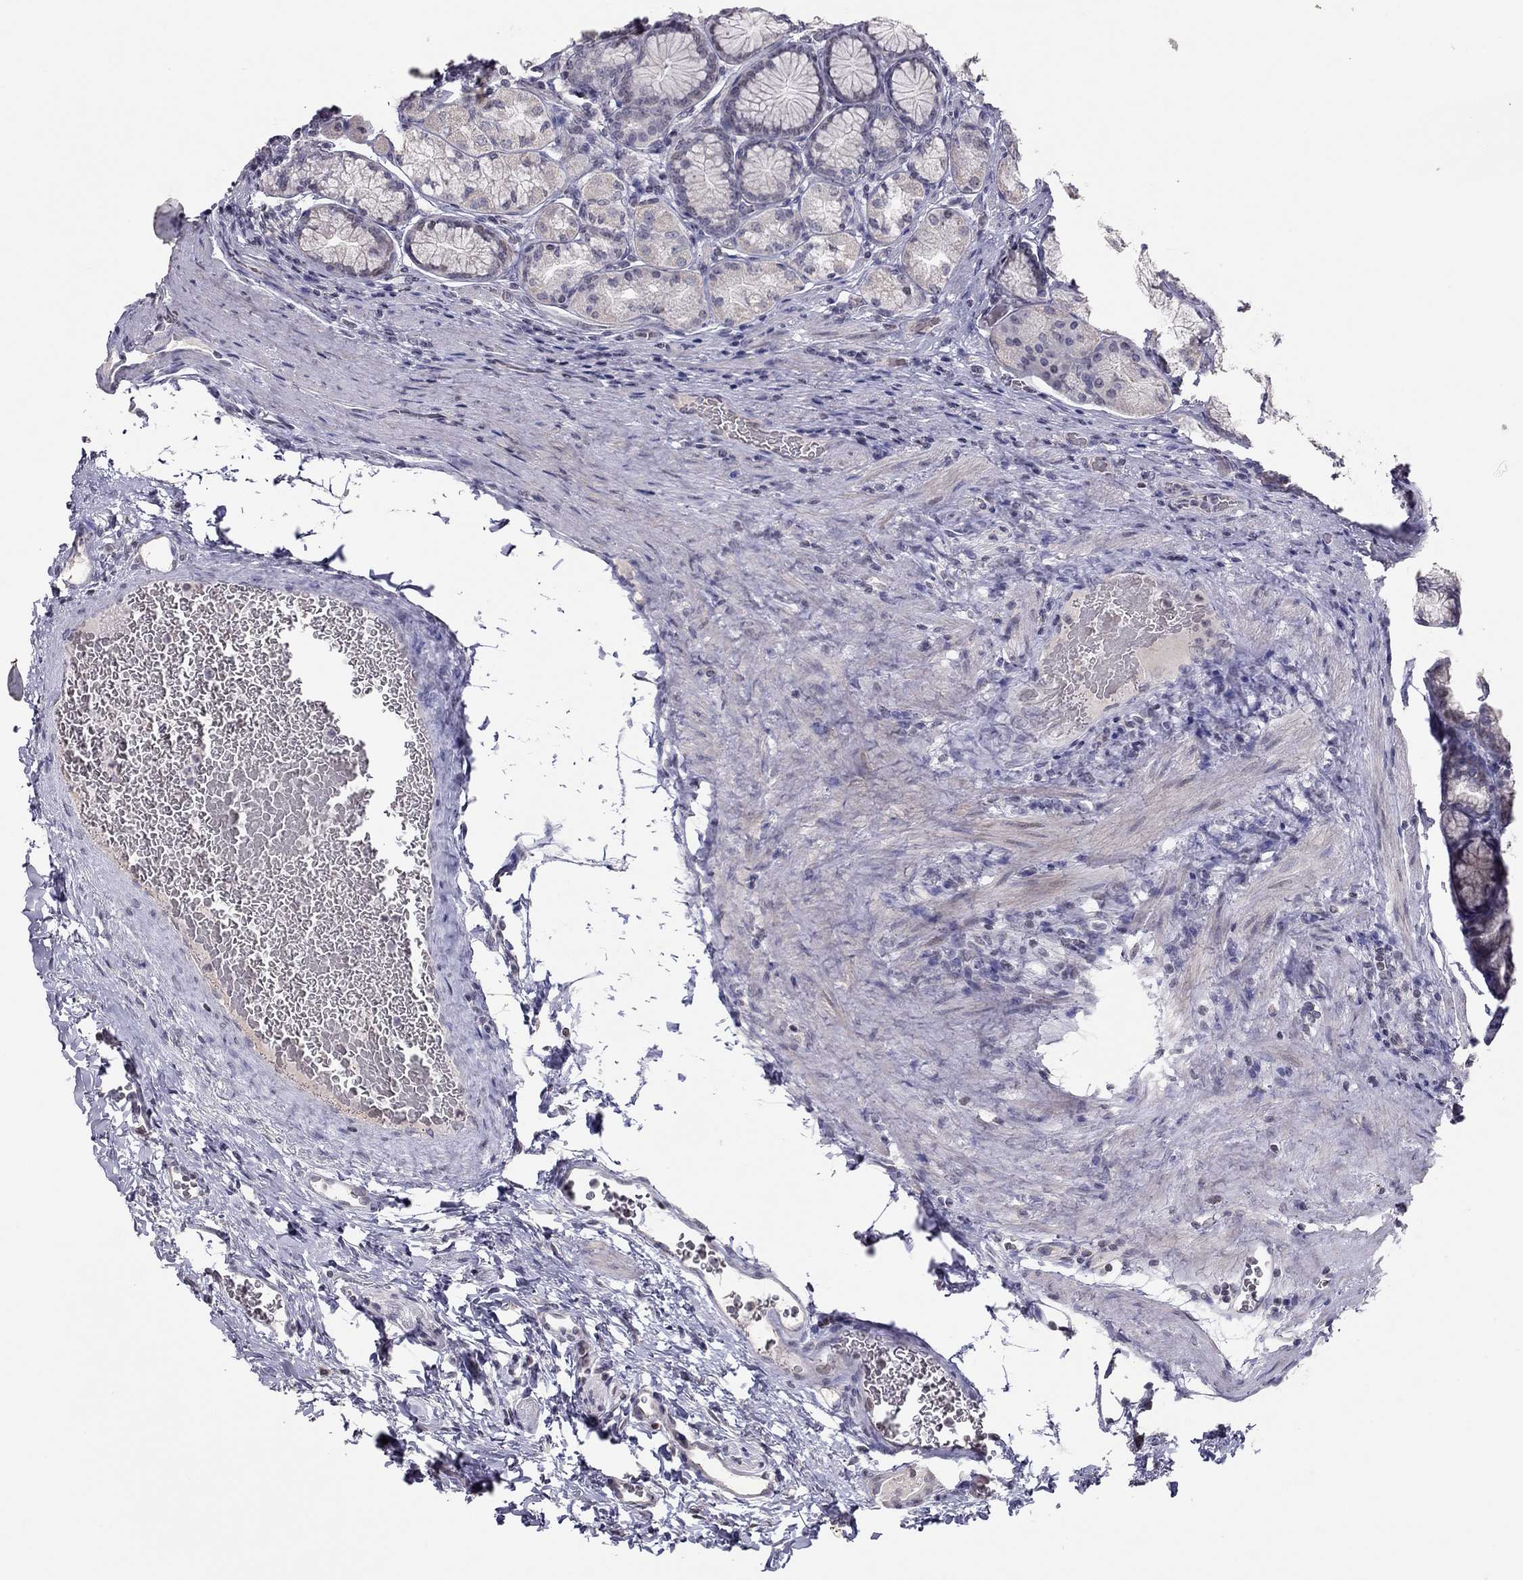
{"staining": {"intensity": "negative", "quantity": "none", "location": "none"}, "tissue": "stomach", "cell_type": "Glandular cells", "image_type": "normal", "snomed": [{"axis": "morphology", "description": "Normal tissue, NOS"}, {"axis": "morphology", "description": "Adenocarcinoma, NOS"}, {"axis": "morphology", "description": "Adenocarcinoma, High grade"}, {"axis": "topography", "description": "Stomach, upper"}, {"axis": "topography", "description": "Stomach"}], "caption": "This is an immunohistochemistry histopathology image of normal stomach. There is no expression in glandular cells.", "gene": "TSHB", "patient": {"sex": "female", "age": 65}}